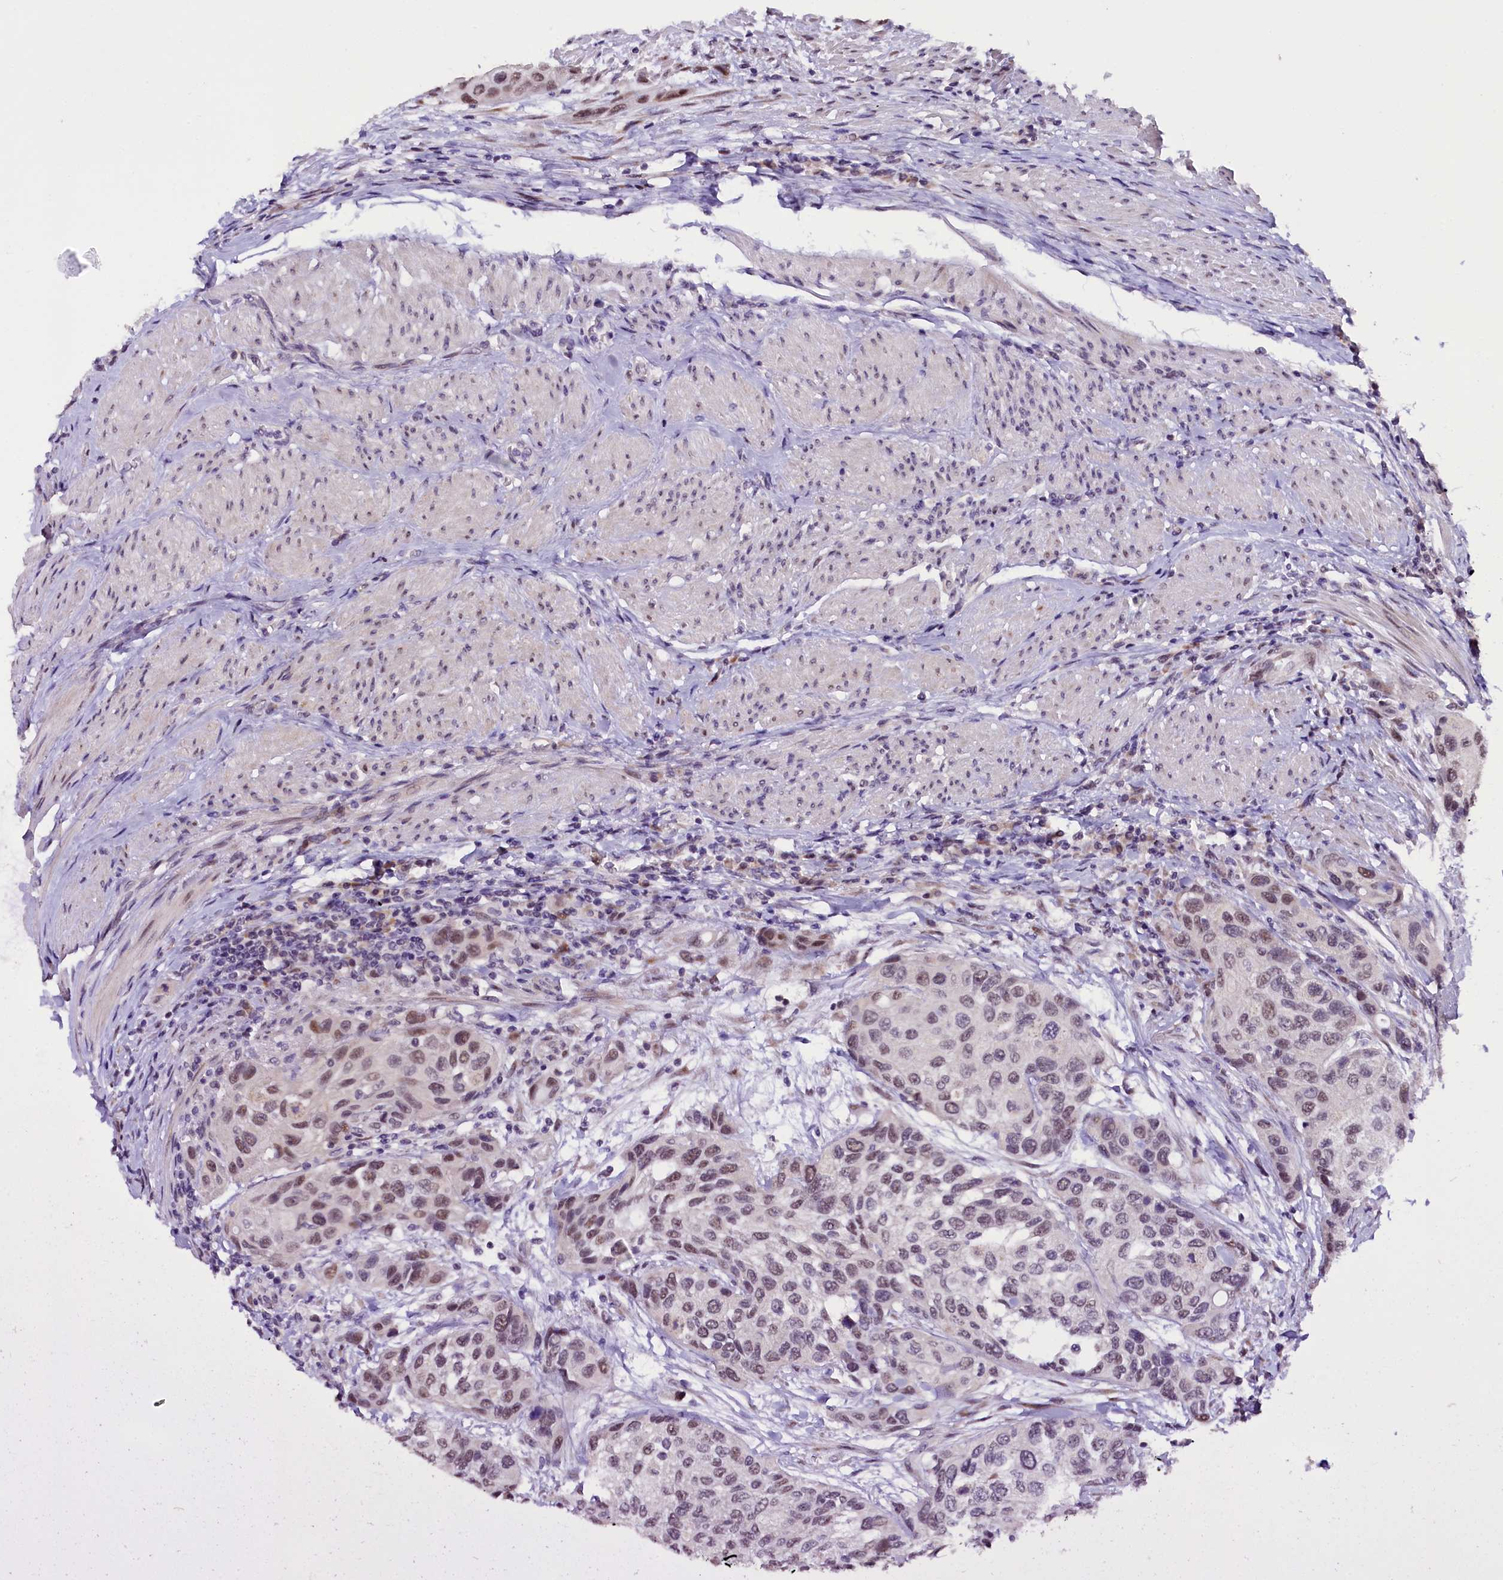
{"staining": {"intensity": "weak", "quantity": ">75%", "location": "nuclear"}, "tissue": "urothelial cancer", "cell_type": "Tumor cells", "image_type": "cancer", "snomed": [{"axis": "morphology", "description": "Normal tissue, NOS"}, {"axis": "morphology", "description": "Urothelial carcinoma, High grade"}, {"axis": "topography", "description": "Vascular tissue"}, {"axis": "topography", "description": "Urinary bladder"}], "caption": "Immunohistochemical staining of high-grade urothelial carcinoma shows weak nuclear protein staining in approximately >75% of tumor cells. (Brightfield microscopy of DAB IHC at high magnification).", "gene": "RPUSD2", "patient": {"sex": "female", "age": 56}}